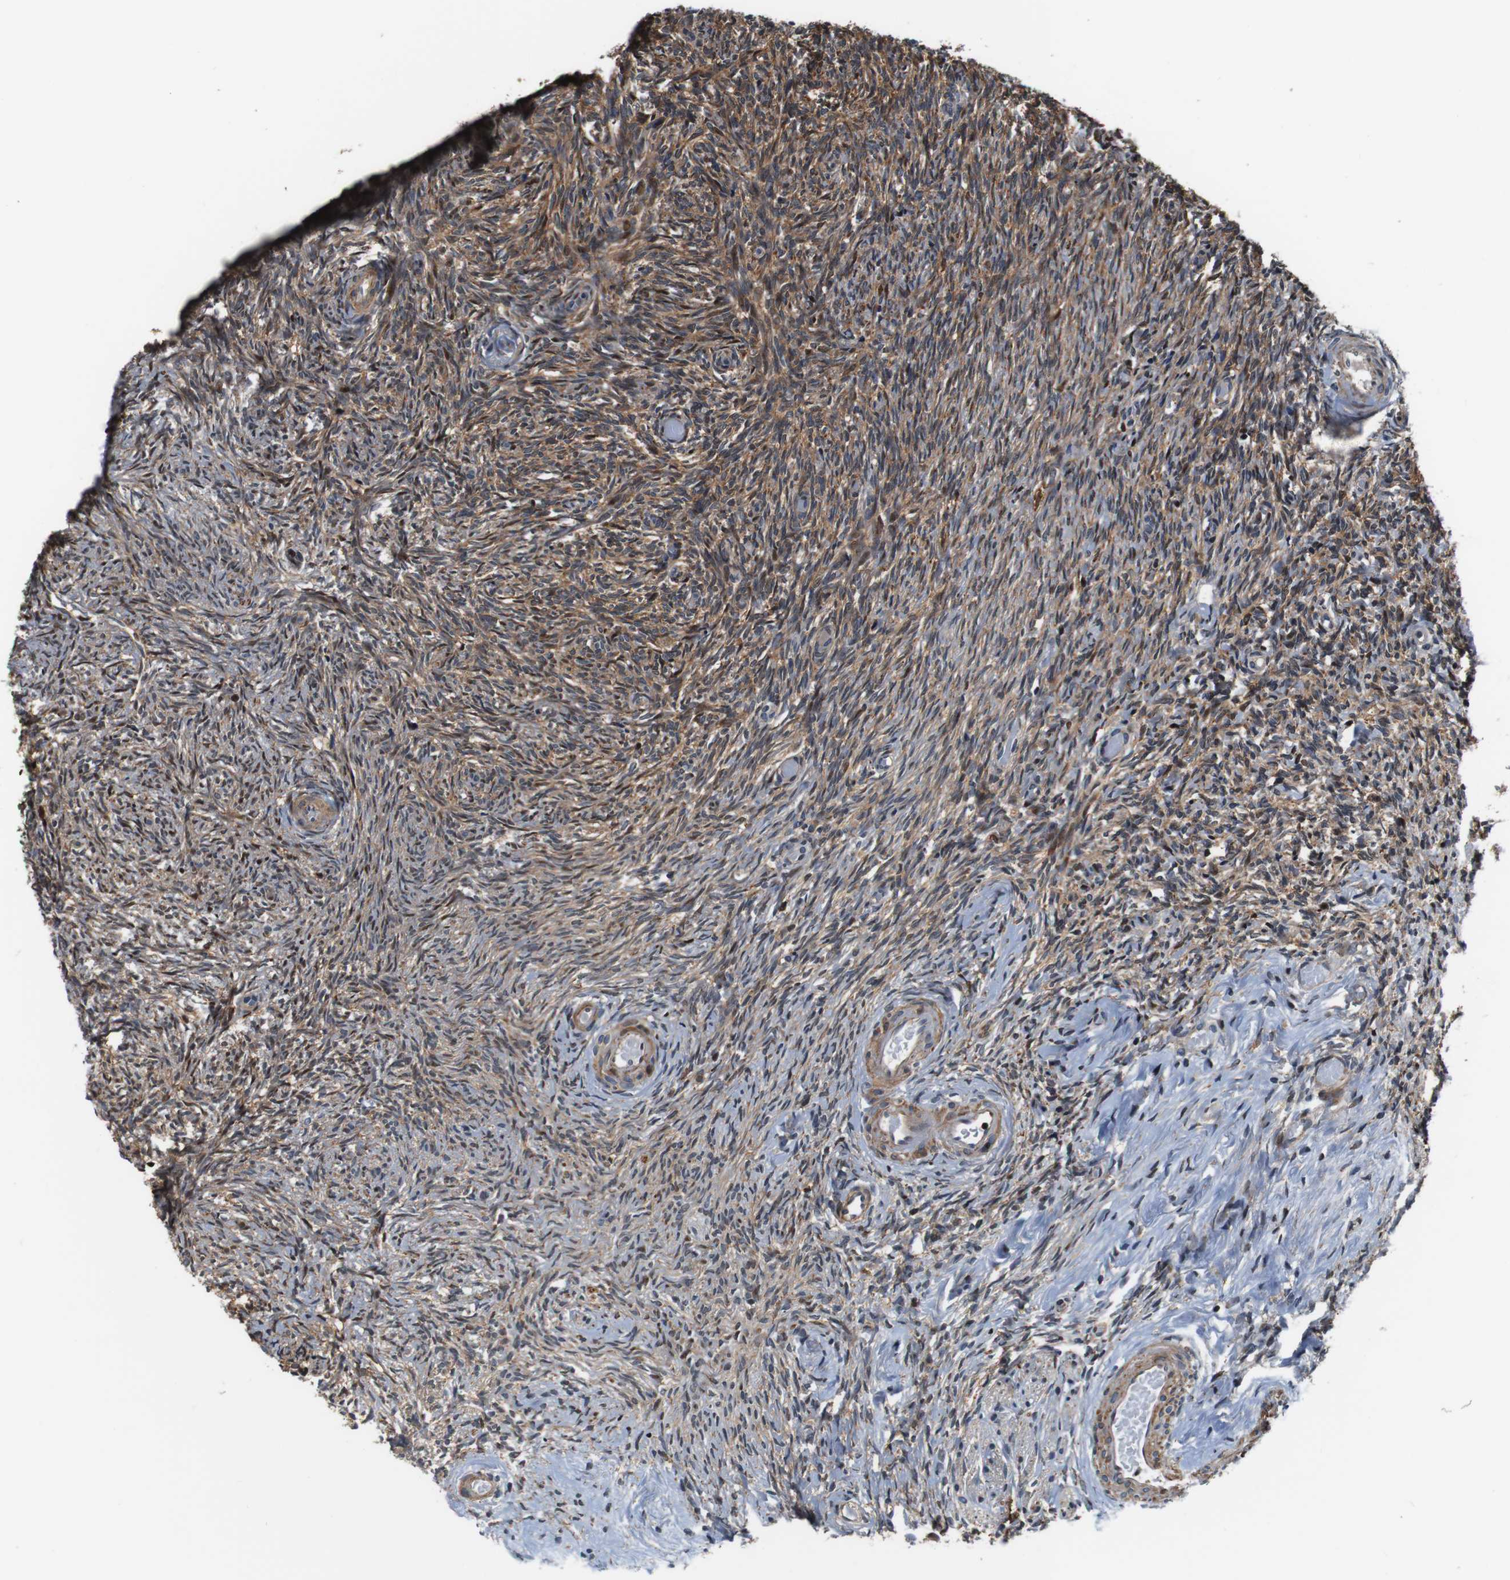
{"staining": {"intensity": "moderate", "quantity": ">75%", "location": "cytoplasmic/membranous"}, "tissue": "ovary", "cell_type": "Ovarian stroma cells", "image_type": "normal", "snomed": [{"axis": "morphology", "description": "Normal tissue, NOS"}, {"axis": "topography", "description": "Ovary"}], "caption": "Brown immunohistochemical staining in normal ovary demonstrates moderate cytoplasmic/membranous staining in about >75% of ovarian stroma cells. (DAB = brown stain, brightfield microscopy at high magnification).", "gene": "LRP4", "patient": {"sex": "female", "age": 60}}